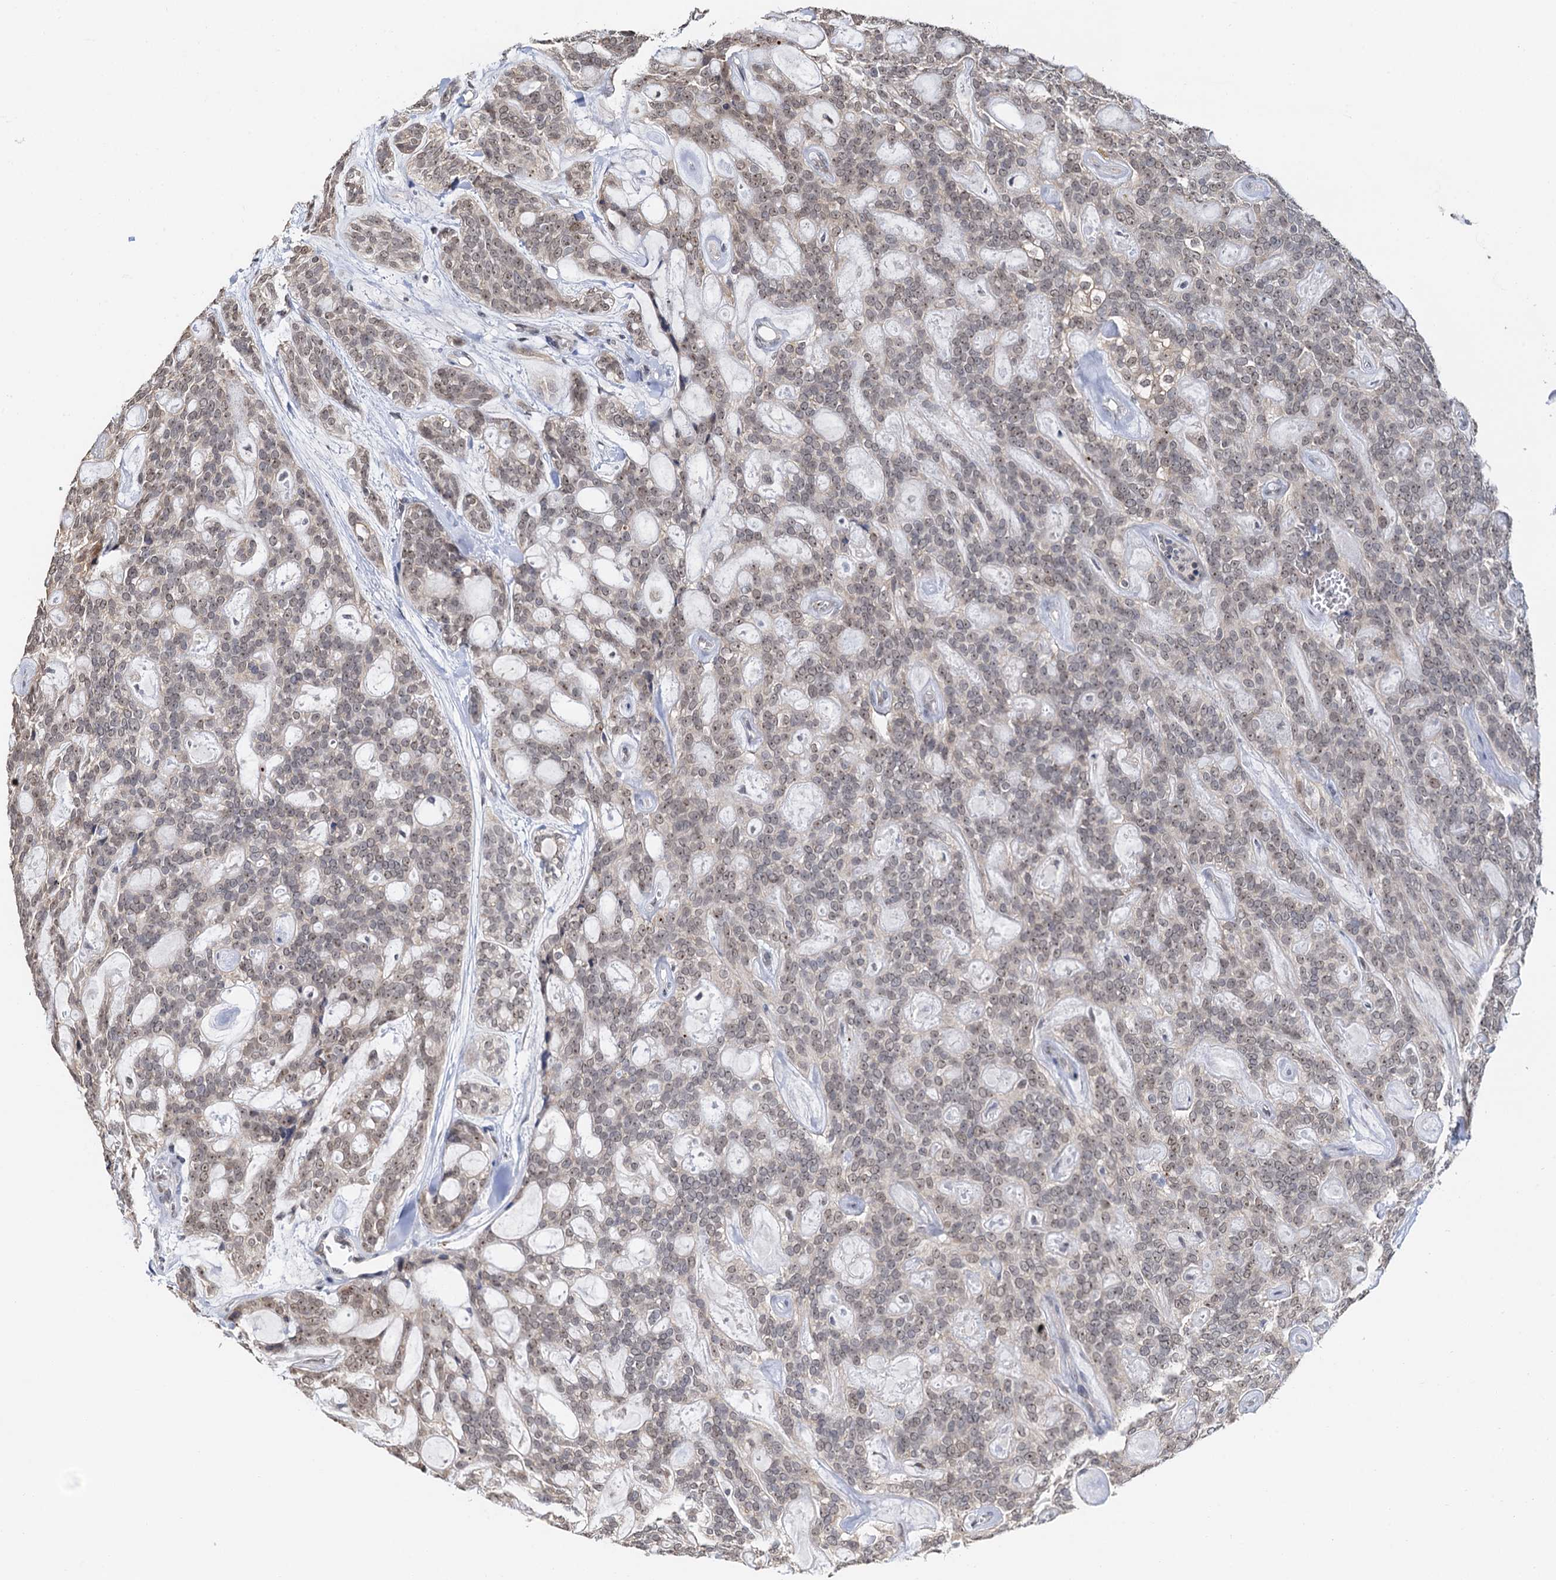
{"staining": {"intensity": "weak", "quantity": "25%-75%", "location": "nuclear"}, "tissue": "head and neck cancer", "cell_type": "Tumor cells", "image_type": "cancer", "snomed": [{"axis": "morphology", "description": "Adenocarcinoma, NOS"}, {"axis": "topography", "description": "Head-Neck"}], "caption": "Head and neck cancer (adenocarcinoma) stained for a protein (brown) displays weak nuclear positive staining in approximately 25%-75% of tumor cells.", "gene": "NAT10", "patient": {"sex": "male", "age": 66}}